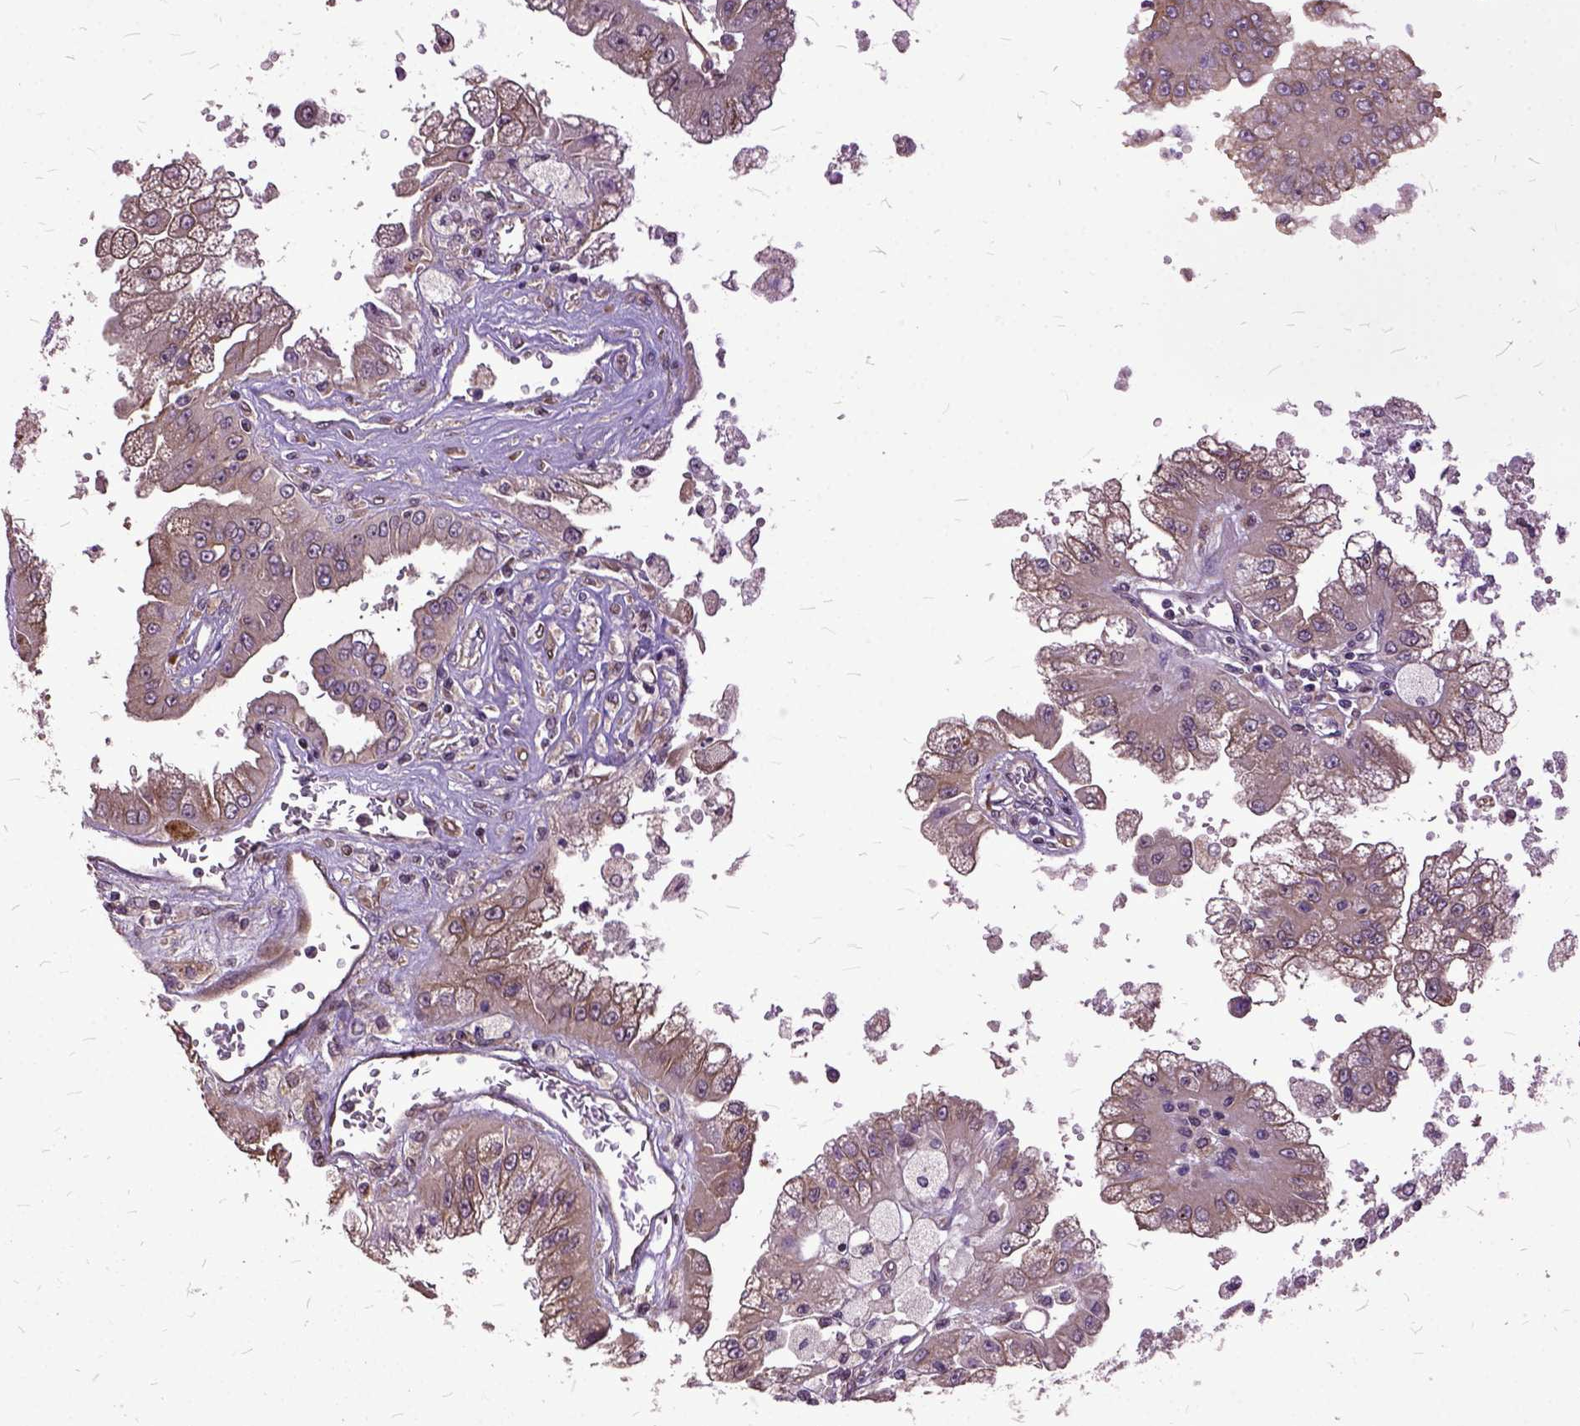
{"staining": {"intensity": "weak", "quantity": ">75%", "location": "cytoplasmic/membranous"}, "tissue": "renal cancer", "cell_type": "Tumor cells", "image_type": "cancer", "snomed": [{"axis": "morphology", "description": "Adenocarcinoma, NOS"}, {"axis": "topography", "description": "Kidney"}], "caption": "Adenocarcinoma (renal) tissue demonstrates weak cytoplasmic/membranous expression in about >75% of tumor cells", "gene": "AREG", "patient": {"sex": "male", "age": 58}}